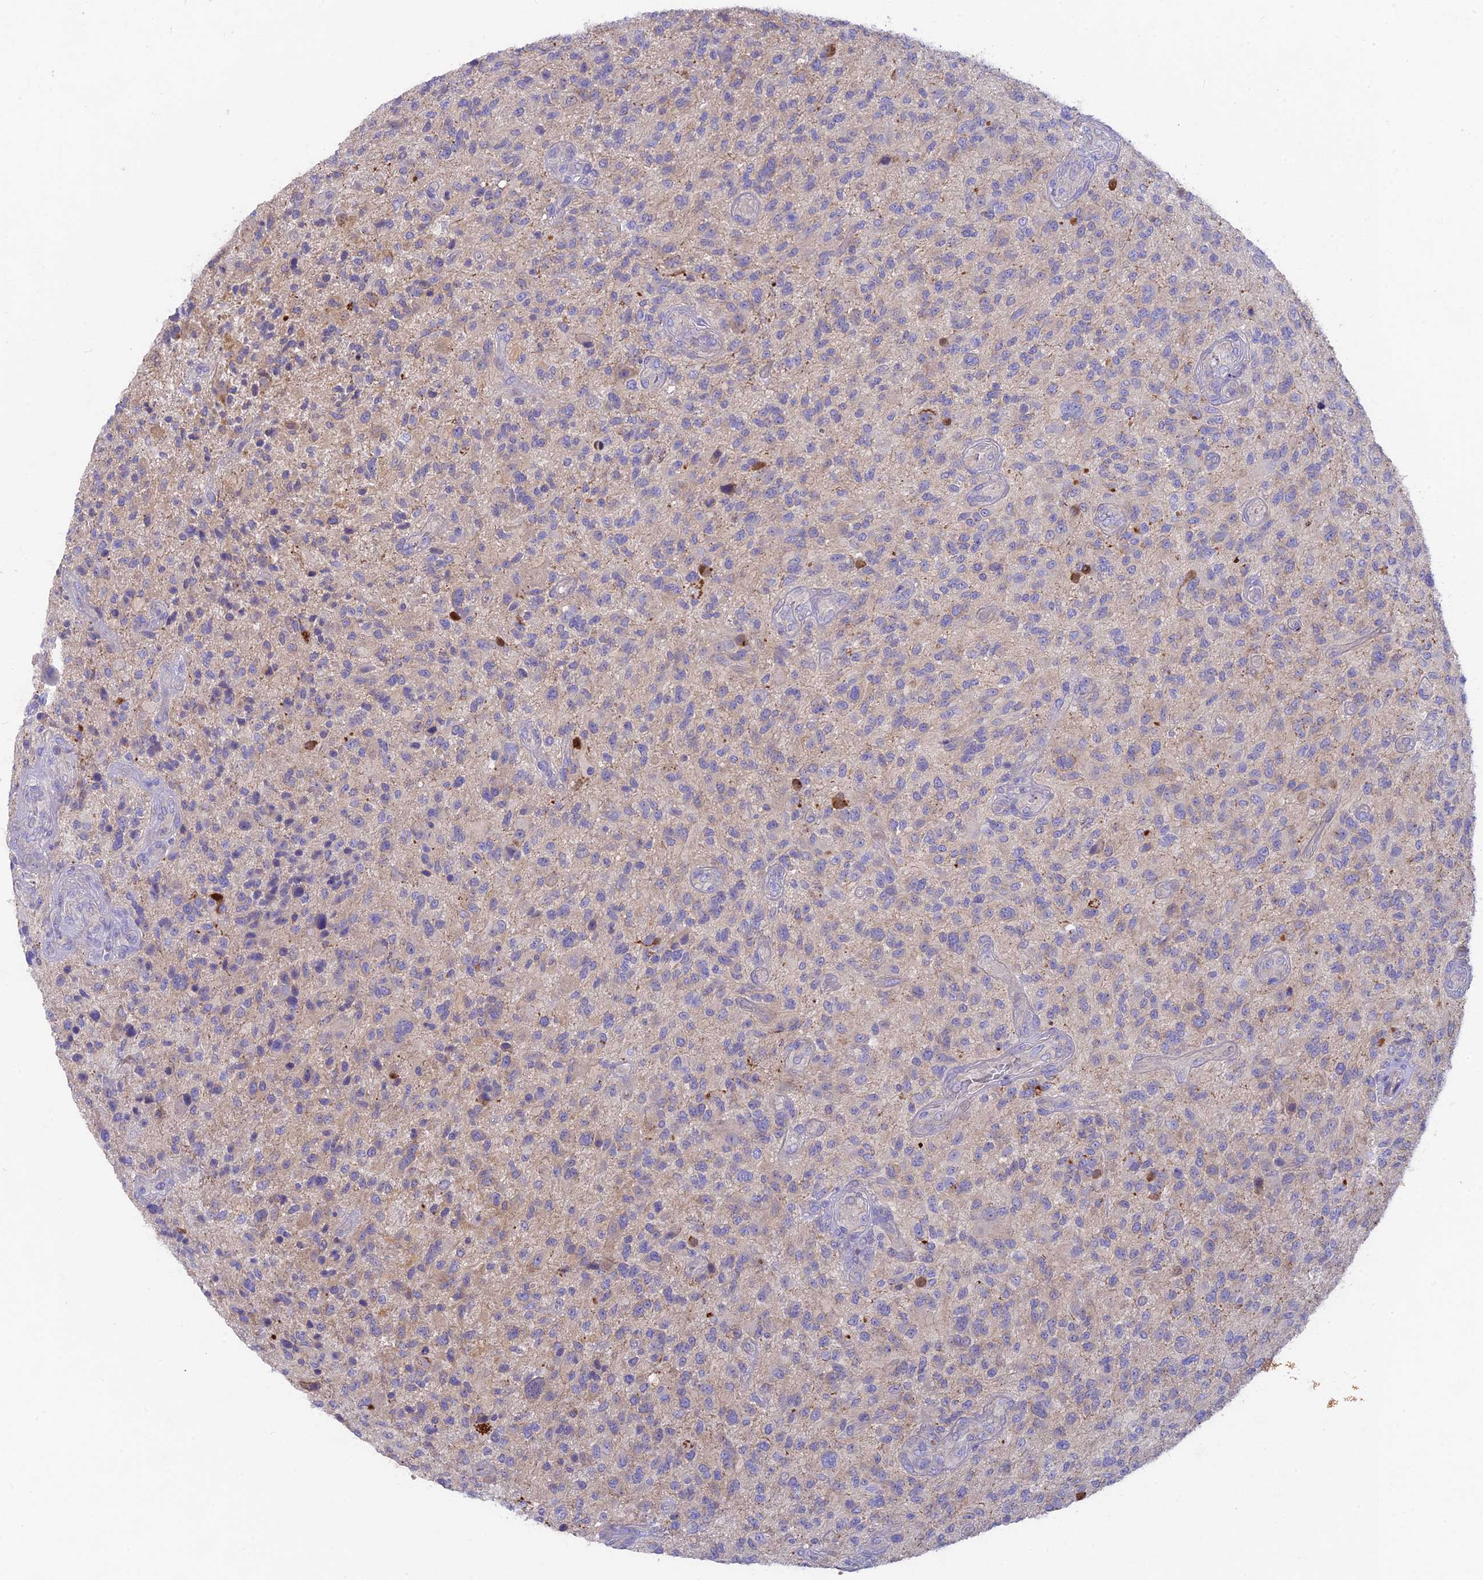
{"staining": {"intensity": "negative", "quantity": "none", "location": "none"}, "tissue": "glioma", "cell_type": "Tumor cells", "image_type": "cancer", "snomed": [{"axis": "morphology", "description": "Glioma, malignant, High grade"}, {"axis": "topography", "description": "Brain"}], "caption": "The photomicrograph displays no staining of tumor cells in high-grade glioma (malignant).", "gene": "PZP", "patient": {"sex": "male", "age": 47}}